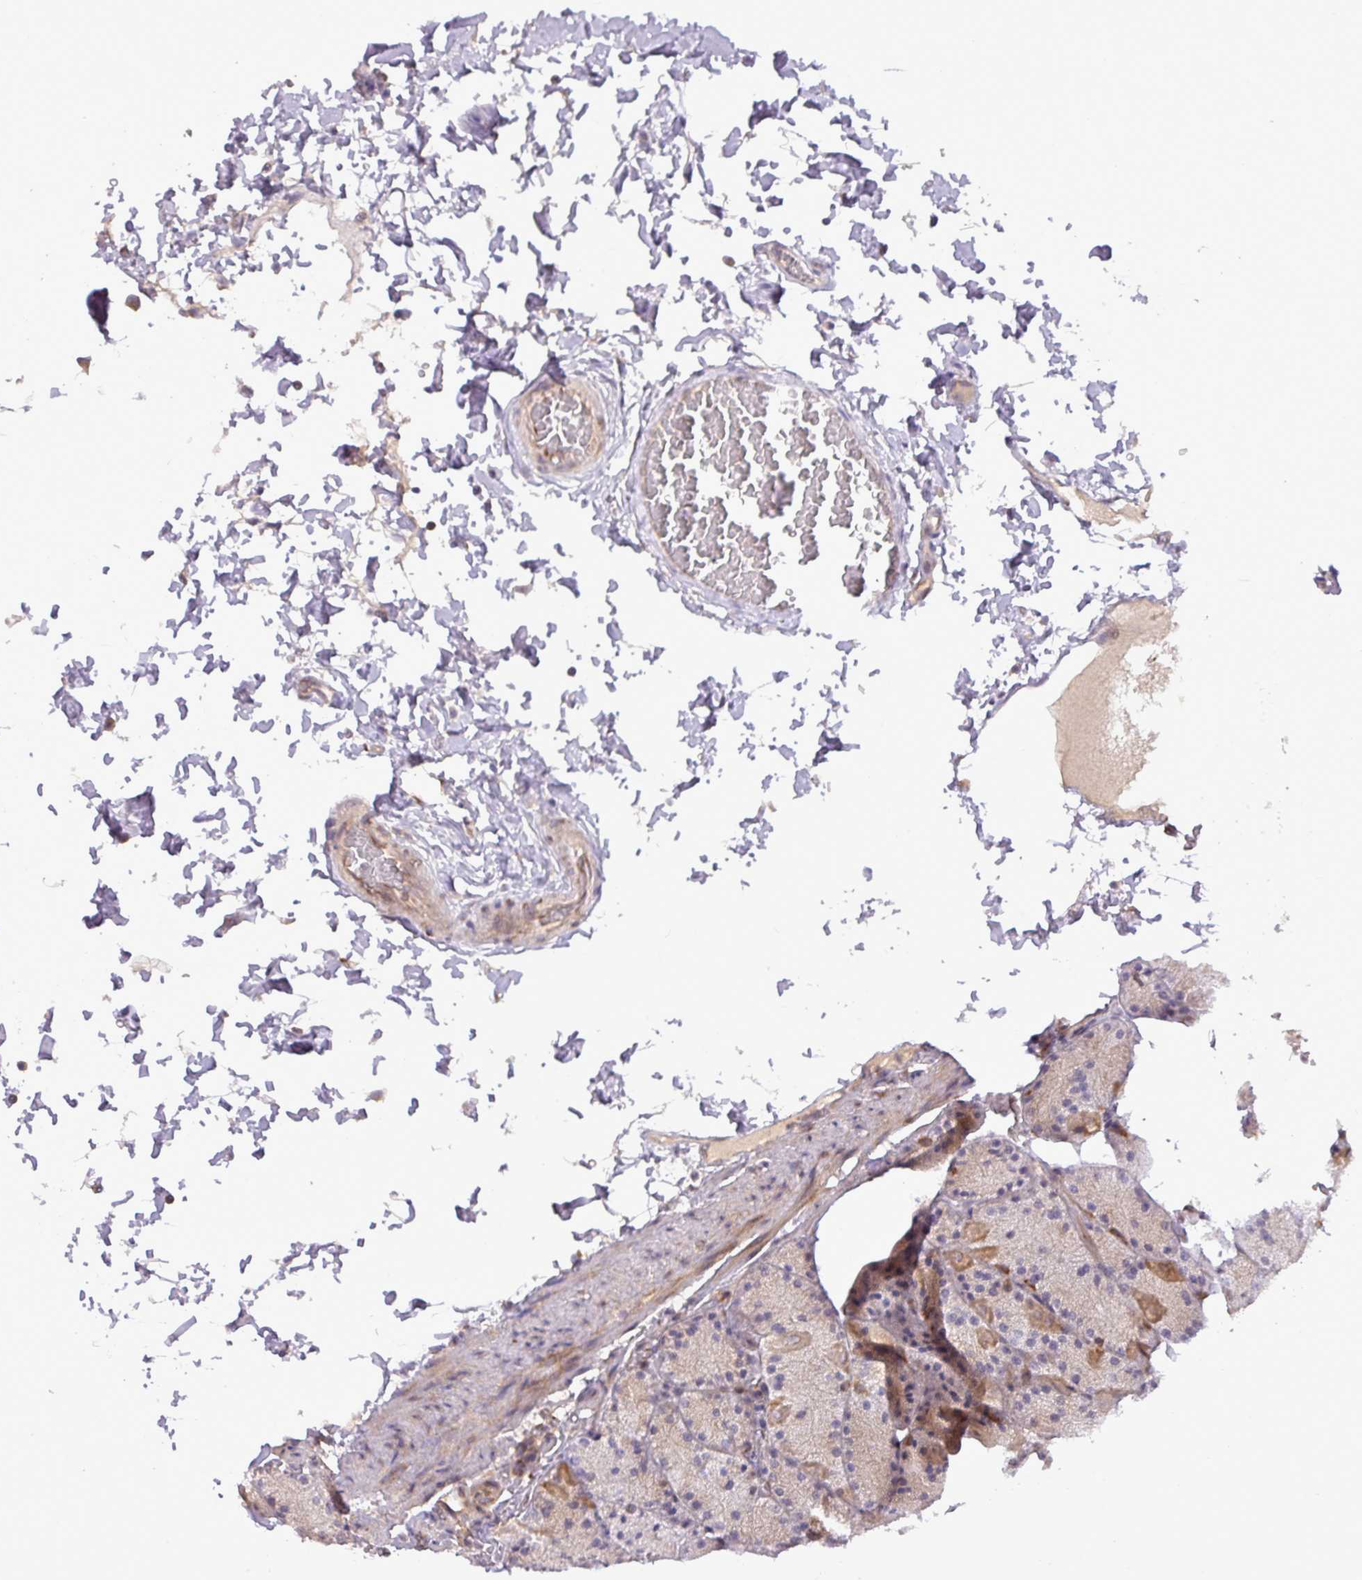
{"staining": {"intensity": "strong", "quantity": ">75%", "location": "cytoplasmic/membranous"}, "tissue": "stomach", "cell_type": "Glandular cells", "image_type": "normal", "snomed": [{"axis": "morphology", "description": "Normal tissue, NOS"}, {"axis": "topography", "description": "Stomach, upper"}, {"axis": "topography", "description": "Stomach, lower"}], "caption": "The photomicrograph exhibits immunohistochemical staining of normal stomach. There is strong cytoplasmic/membranous expression is seen in about >75% of glandular cells. (brown staining indicates protein expression, while blue staining denotes nuclei).", "gene": "FAM222B", "patient": {"sex": "male", "age": 67}}